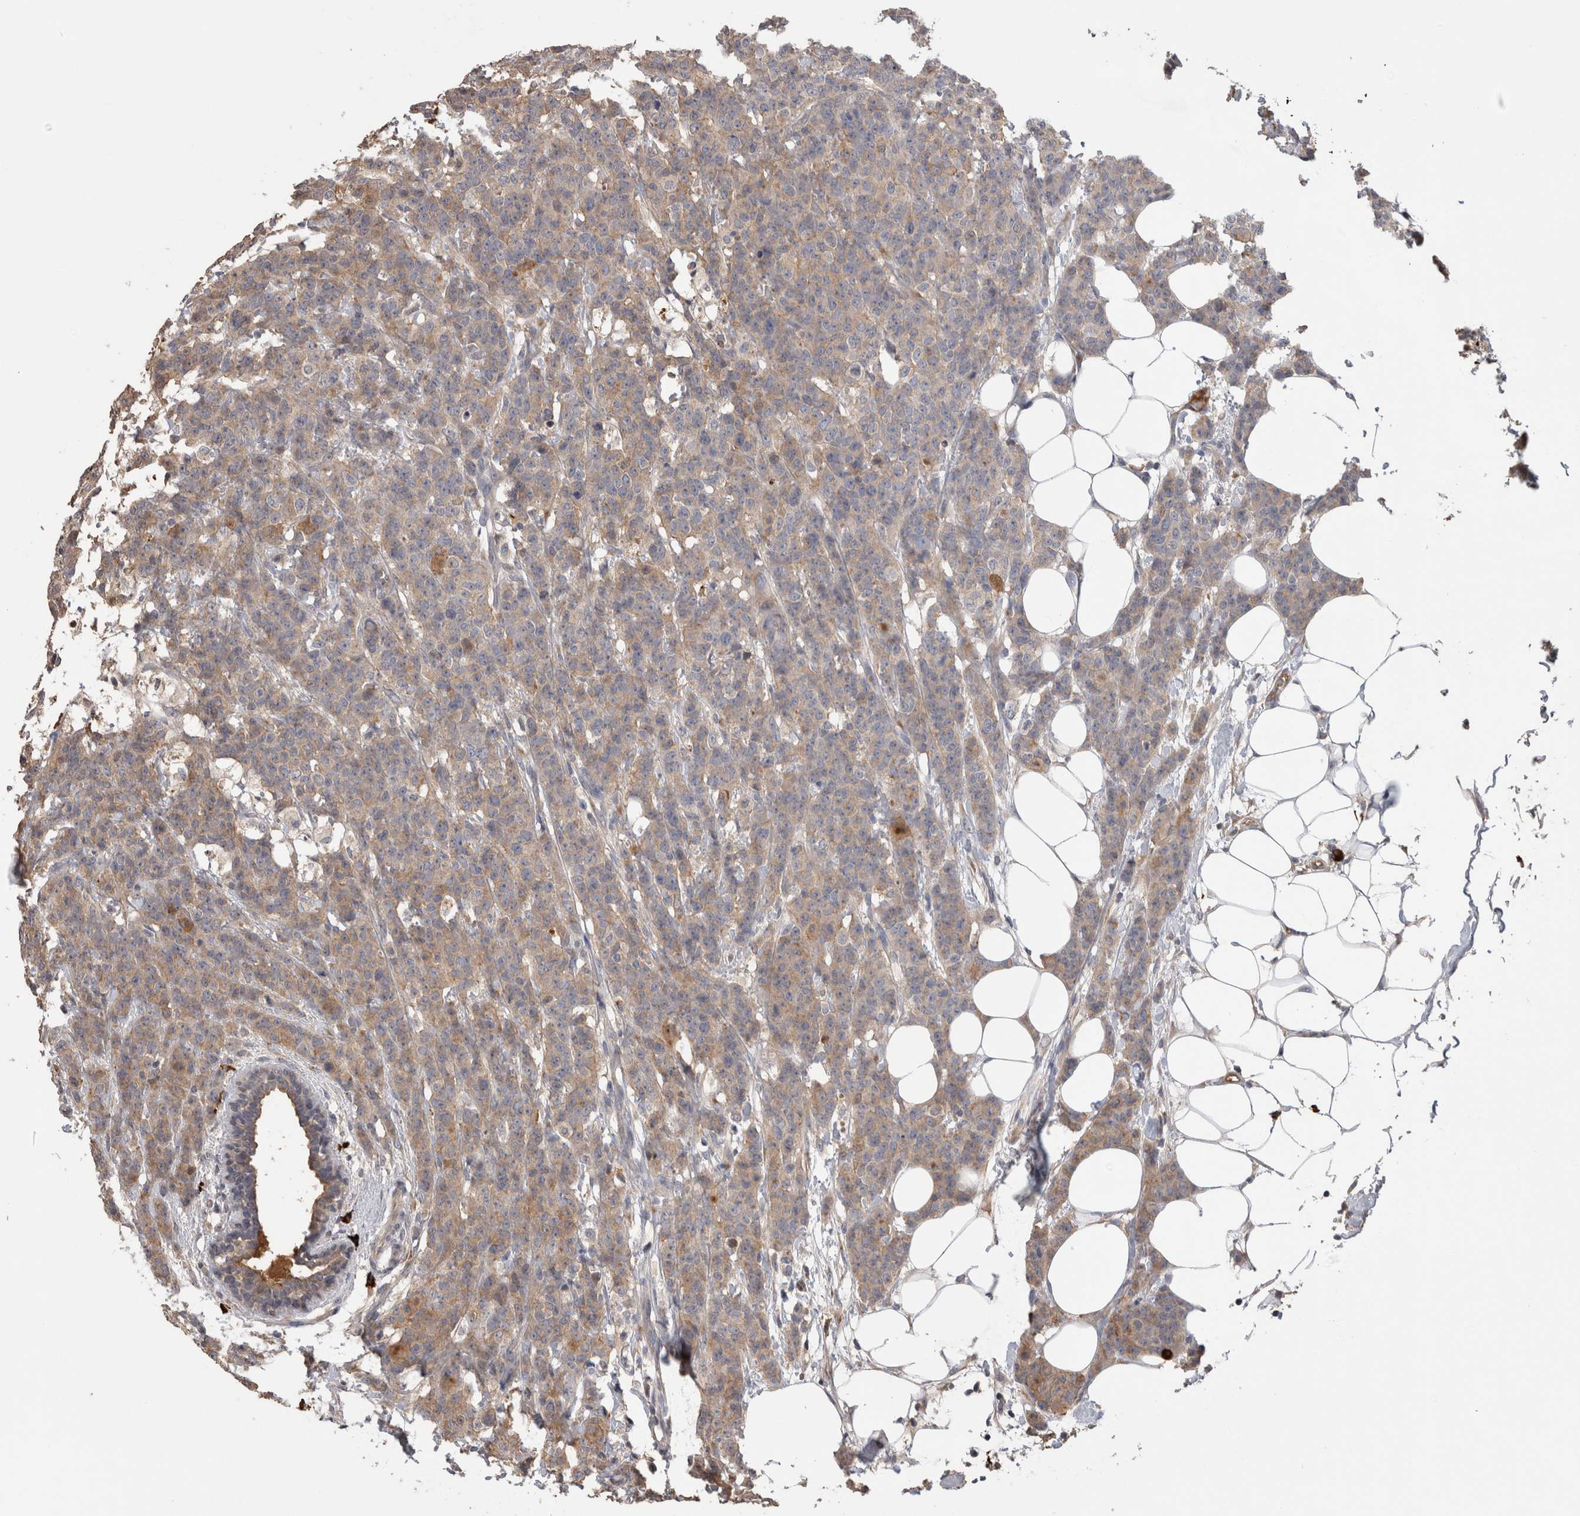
{"staining": {"intensity": "weak", "quantity": ">75%", "location": "cytoplasmic/membranous"}, "tissue": "breast cancer", "cell_type": "Tumor cells", "image_type": "cancer", "snomed": [{"axis": "morphology", "description": "Normal tissue, NOS"}, {"axis": "morphology", "description": "Duct carcinoma"}, {"axis": "topography", "description": "Breast"}], "caption": "Protein staining by immunohistochemistry demonstrates weak cytoplasmic/membranous positivity in about >75% of tumor cells in breast cancer (infiltrating ductal carcinoma). (IHC, brightfield microscopy, high magnification).", "gene": "PPP3CC", "patient": {"sex": "female", "age": 40}}